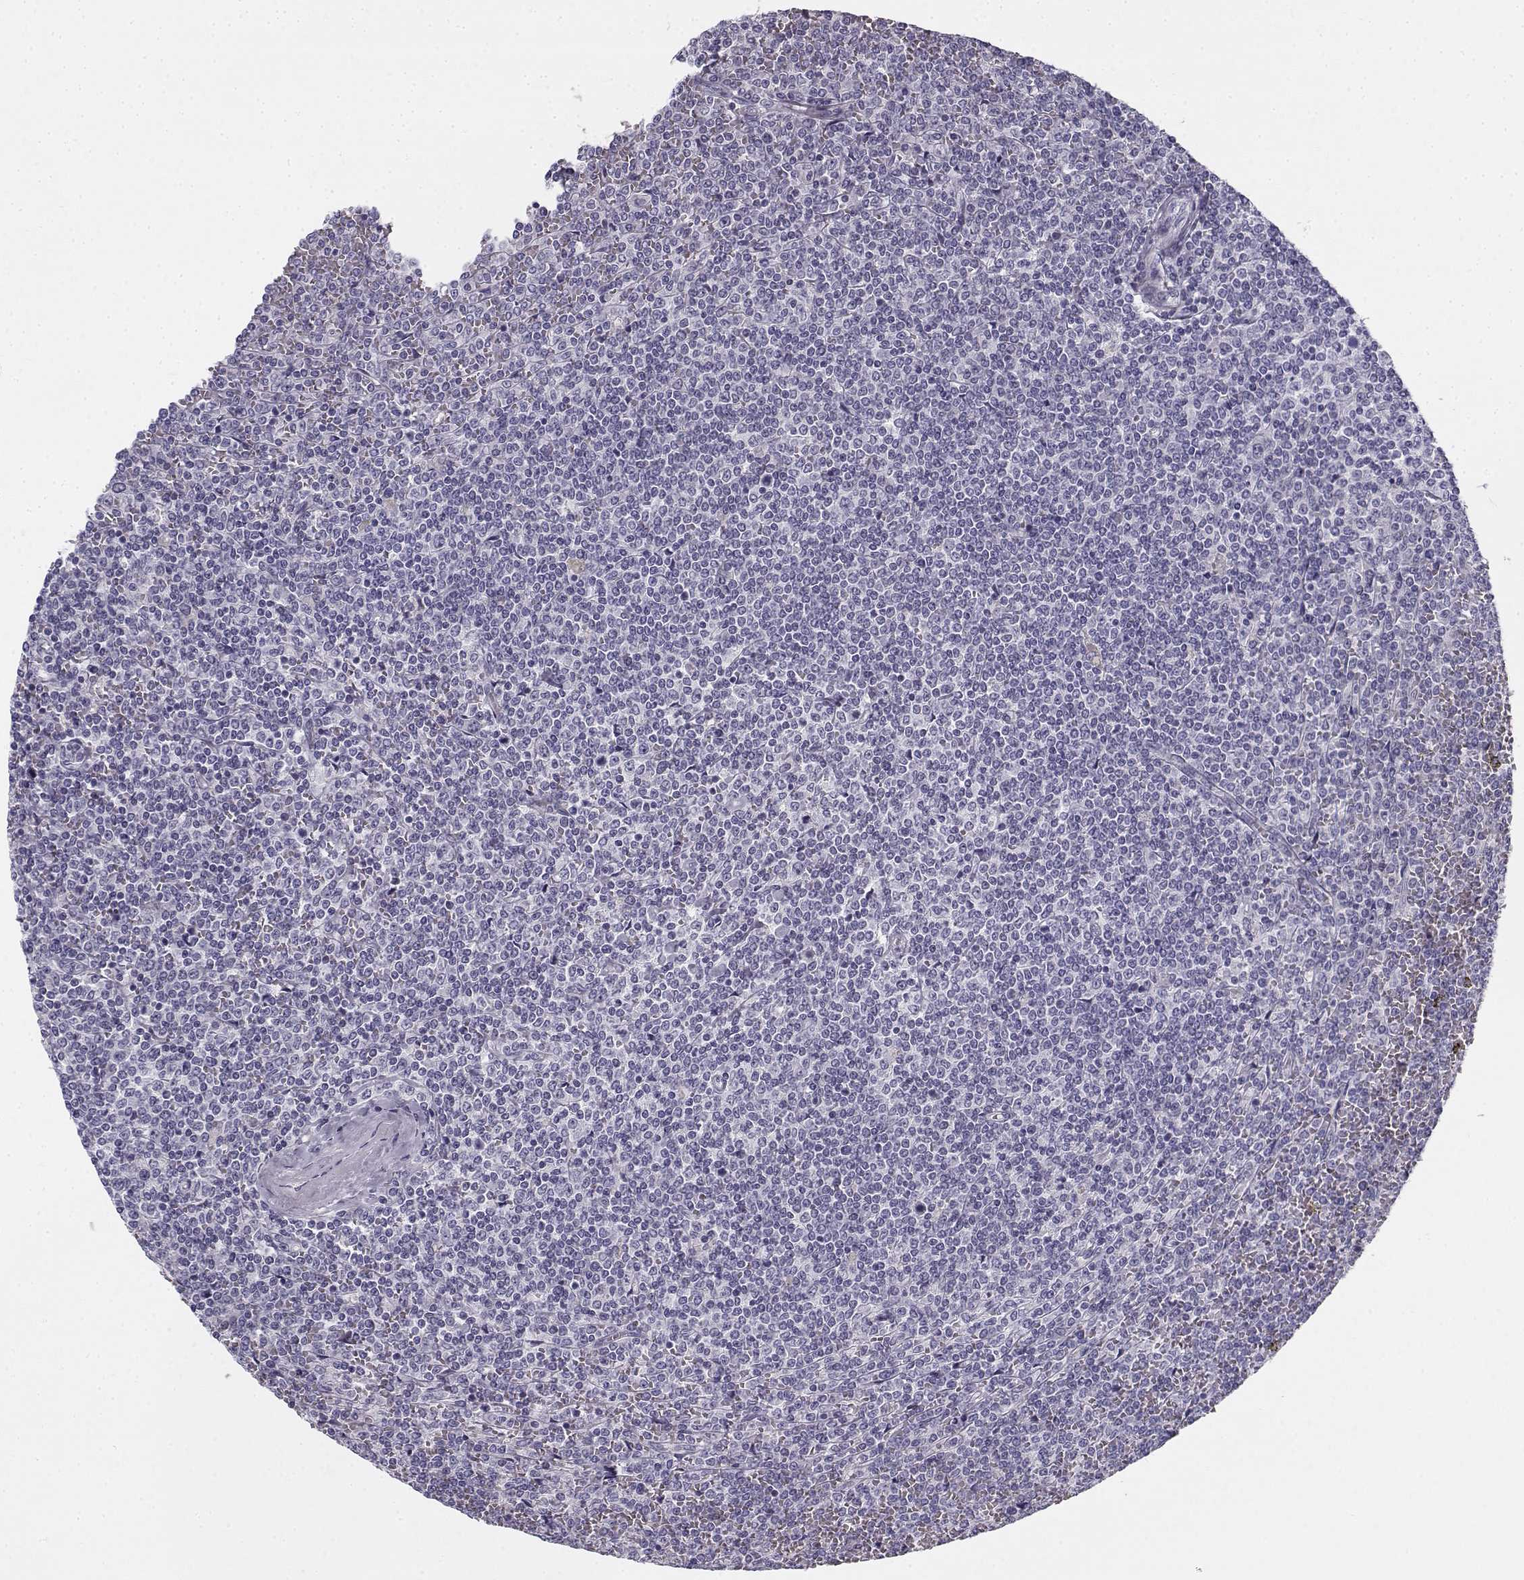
{"staining": {"intensity": "negative", "quantity": "none", "location": "none"}, "tissue": "lymphoma", "cell_type": "Tumor cells", "image_type": "cancer", "snomed": [{"axis": "morphology", "description": "Malignant lymphoma, non-Hodgkin's type, Low grade"}, {"axis": "topography", "description": "Spleen"}], "caption": "Immunohistochemistry of lymphoma displays no positivity in tumor cells.", "gene": "CREB3L3", "patient": {"sex": "female", "age": 19}}